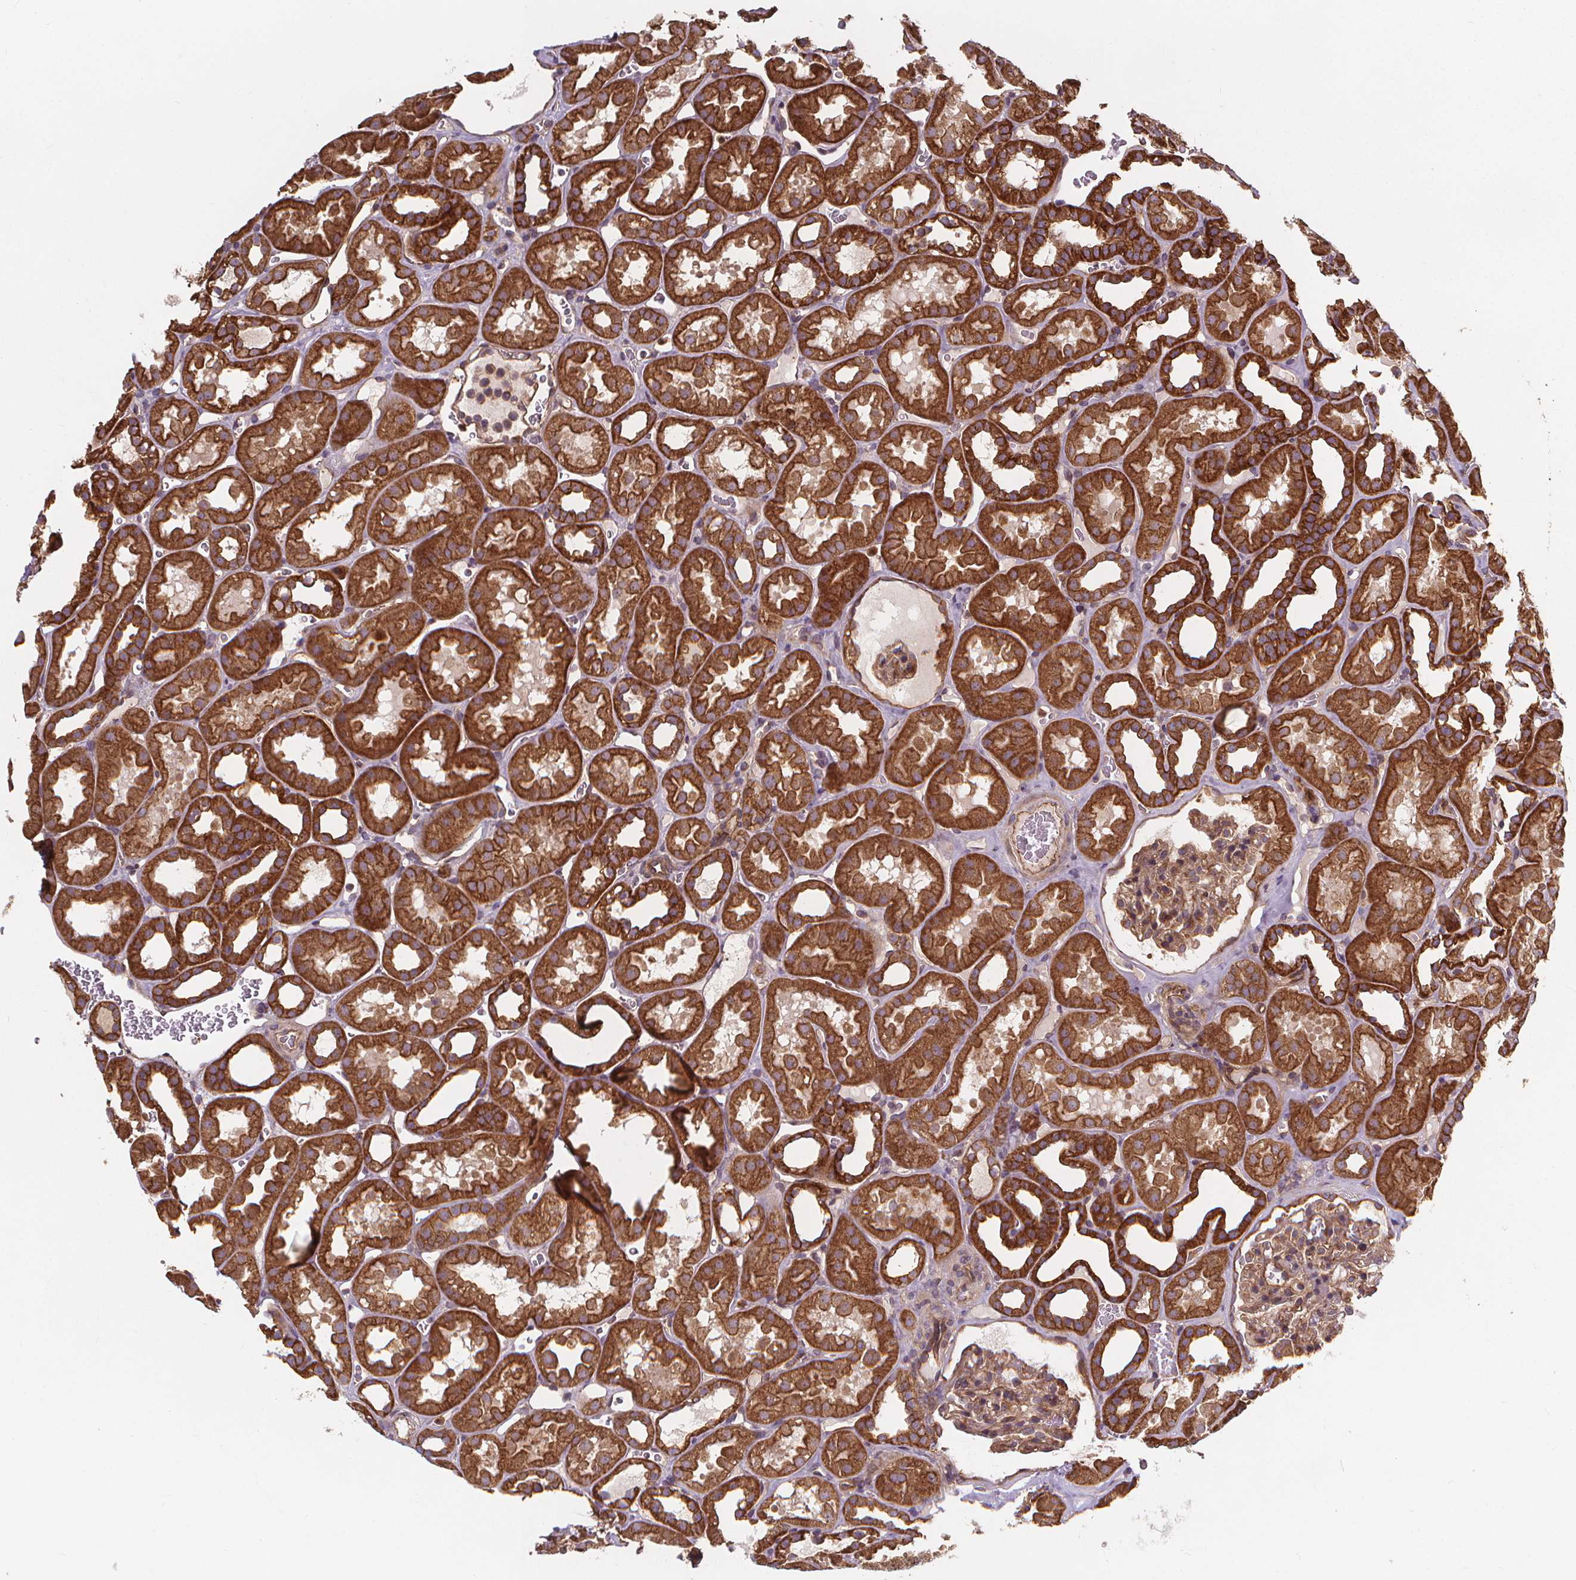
{"staining": {"intensity": "moderate", "quantity": ">75%", "location": "cytoplasmic/membranous"}, "tissue": "kidney", "cell_type": "Cells in glomeruli", "image_type": "normal", "snomed": [{"axis": "morphology", "description": "Normal tissue, NOS"}, {"axis": "topography", "description": "Kidney"}], "caption": "An IHC photomicrograph of benign tissue is shown. Protein staining in brown shows moderate cytoplasmic/membranous positivity in kidney within cells in glomeruli. (Brightfield microscopy of DAB IHC at high magnification).", "gene": "CLINT1", "patient": {"sex": "female", "age": 41}}